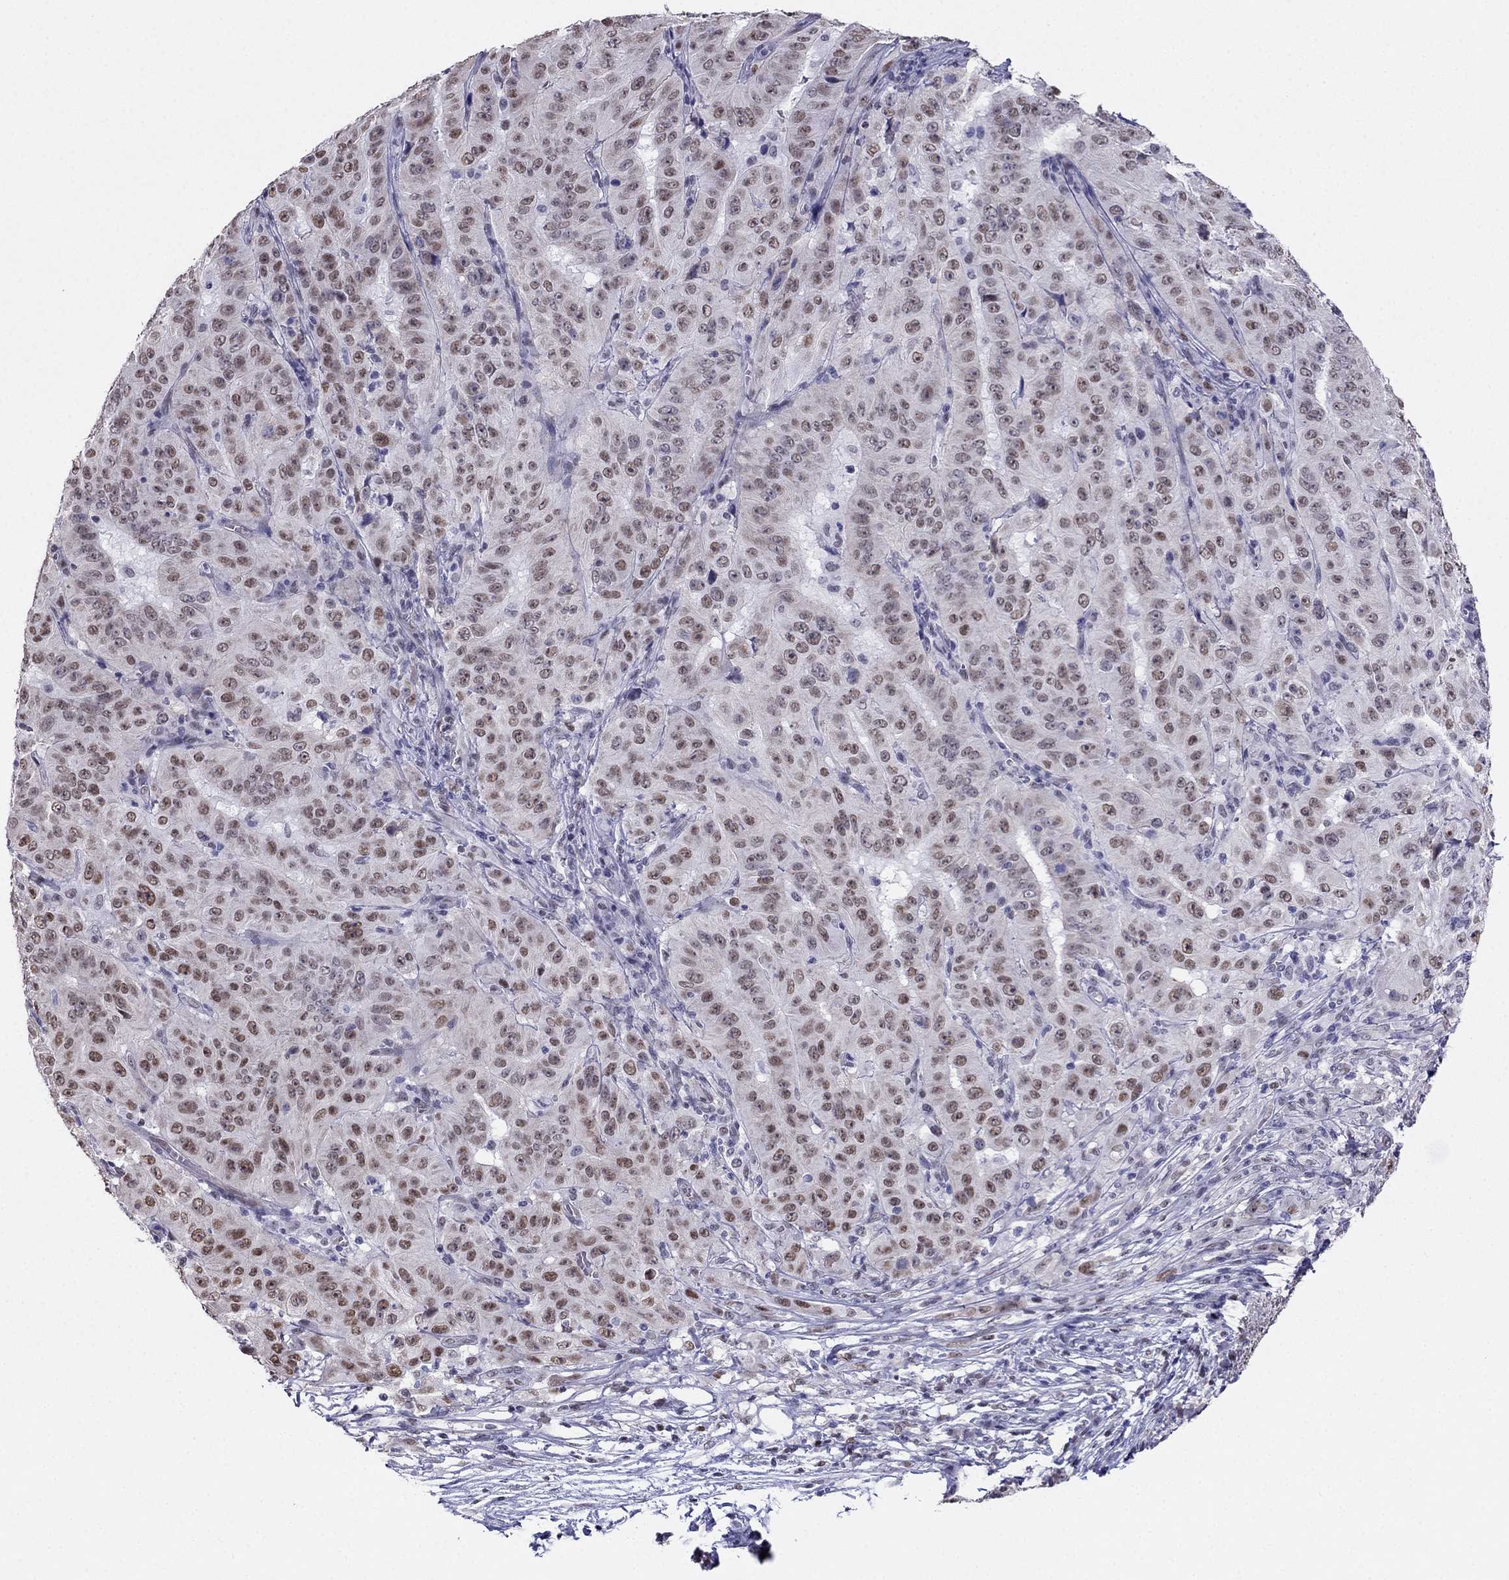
{"staining": {"intensity": "moderate", "quantity": "25%-75%", "location": "nuclear"}, "tissue": "pancreatic cancer", "cell_type": "Tumor cells", "image_type": "cancer", "snomed": [{"axis": "morphology", "description": "Adenocarcinoma, NOS"}, {"axis": "topography", "description": "Pancreas"}], "caption": "Immunohistochemistry micrograph of neoplastic tissue: pancreatic cancer stained using IHC displays medium levels of moderate protein expression localized specifically in the nuclear of tumor cells, appearing as a nuclear brown color.", "gene": "PPM1G", "patient": {"sex": "male", "age": 63}}